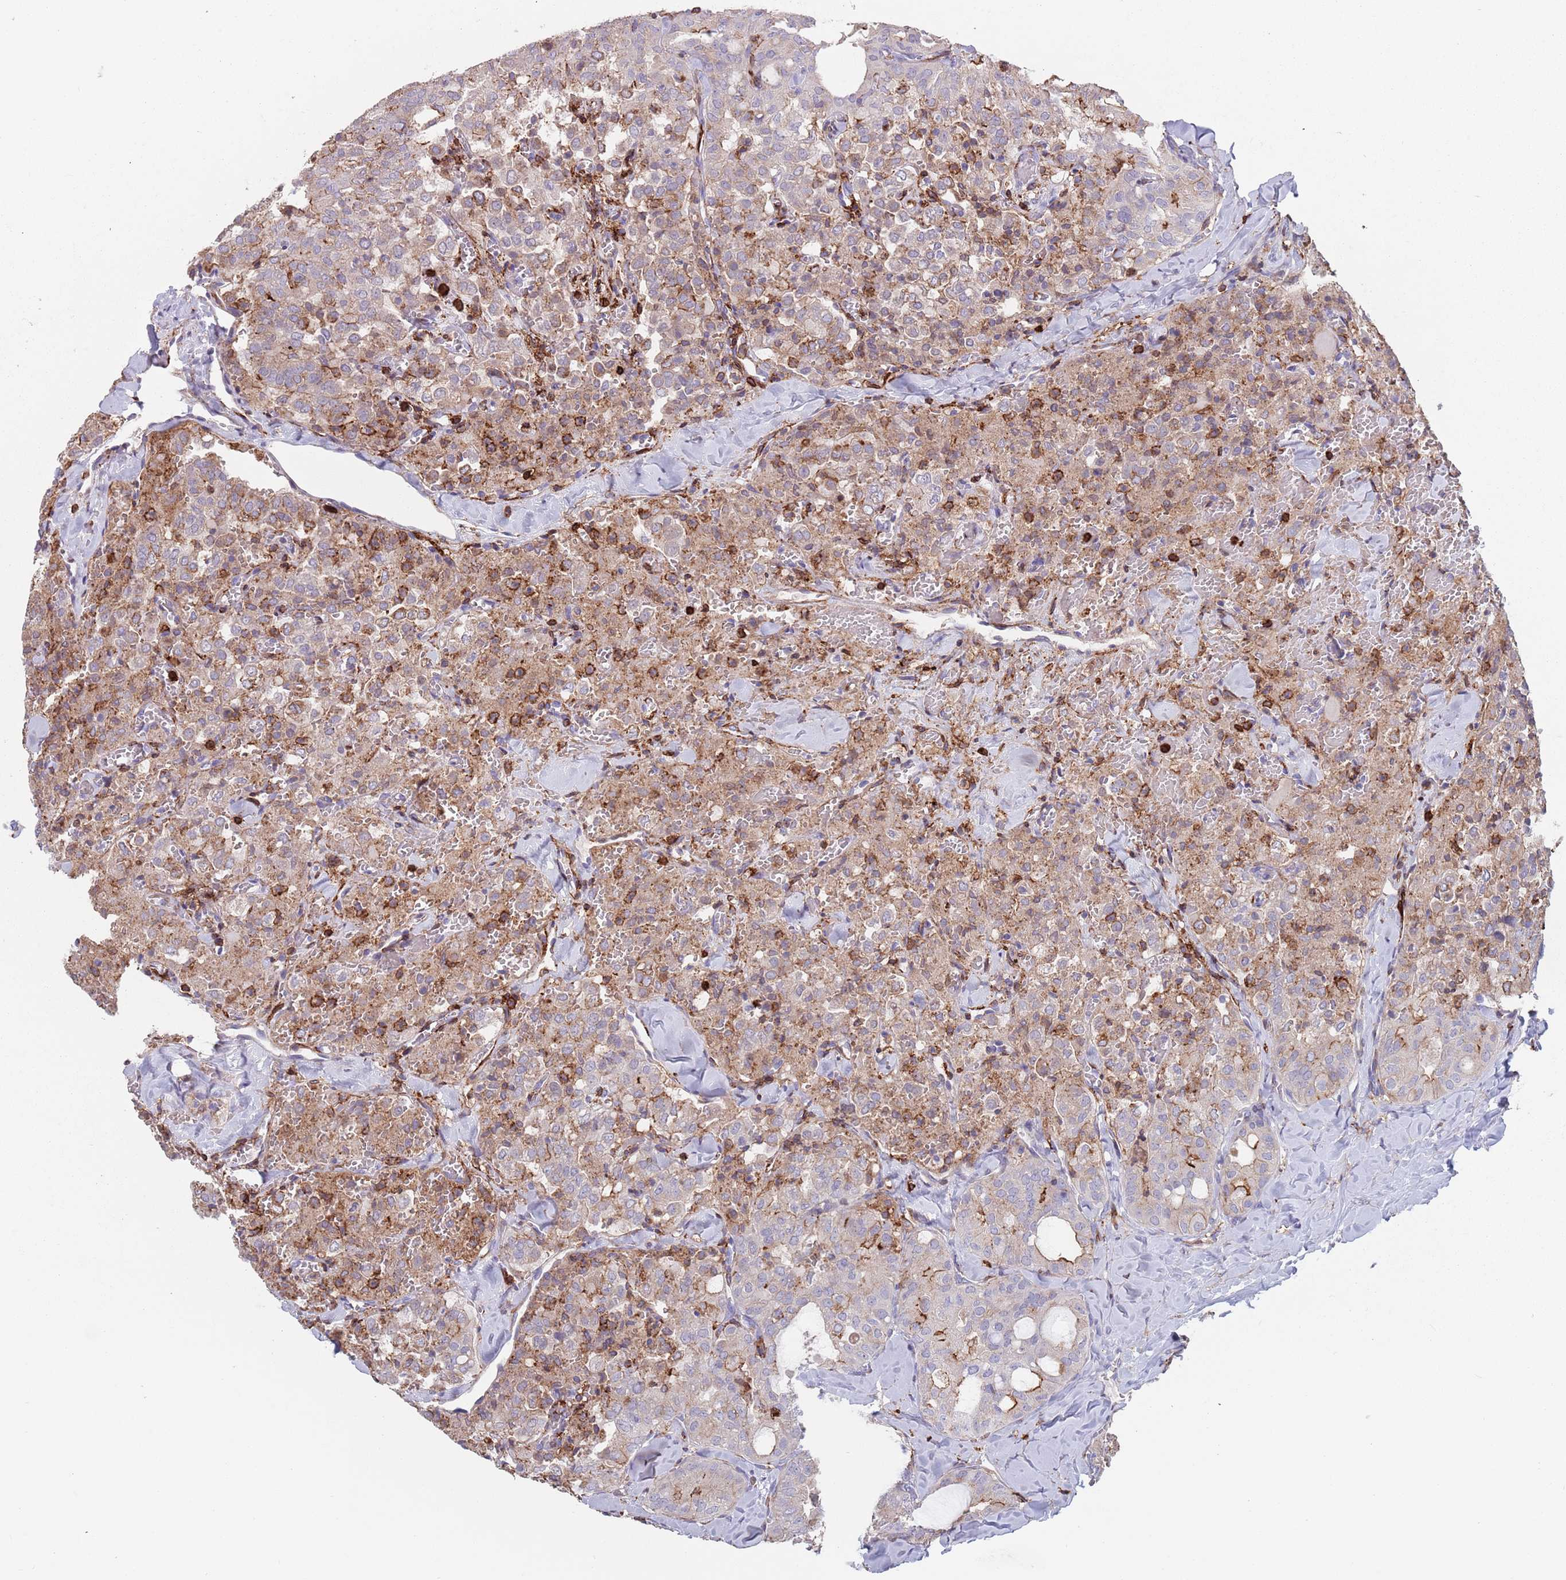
{"staining": {"intensity": "moderate", "quantity": "<25%", "location": "cytoplasmic/membranous"}, "tissue": "thyroid cancer", "cell_type": "Tumor cells", "image_type": "cancer", "snomed": [{"axis": "morphology", "description": "Follicular adenoma carcinoma, NOS"}, {"axis": "topography", "description": "Thyroid gland"}], "caption": "Human thyroid cancer stained for a protein (brown) demonstrates moderate cytoplasmic/membranous positive expression in about <25% of tumor cells.", "gene": "RNF144A", "patient": {"sex": "male", "age": 75}}